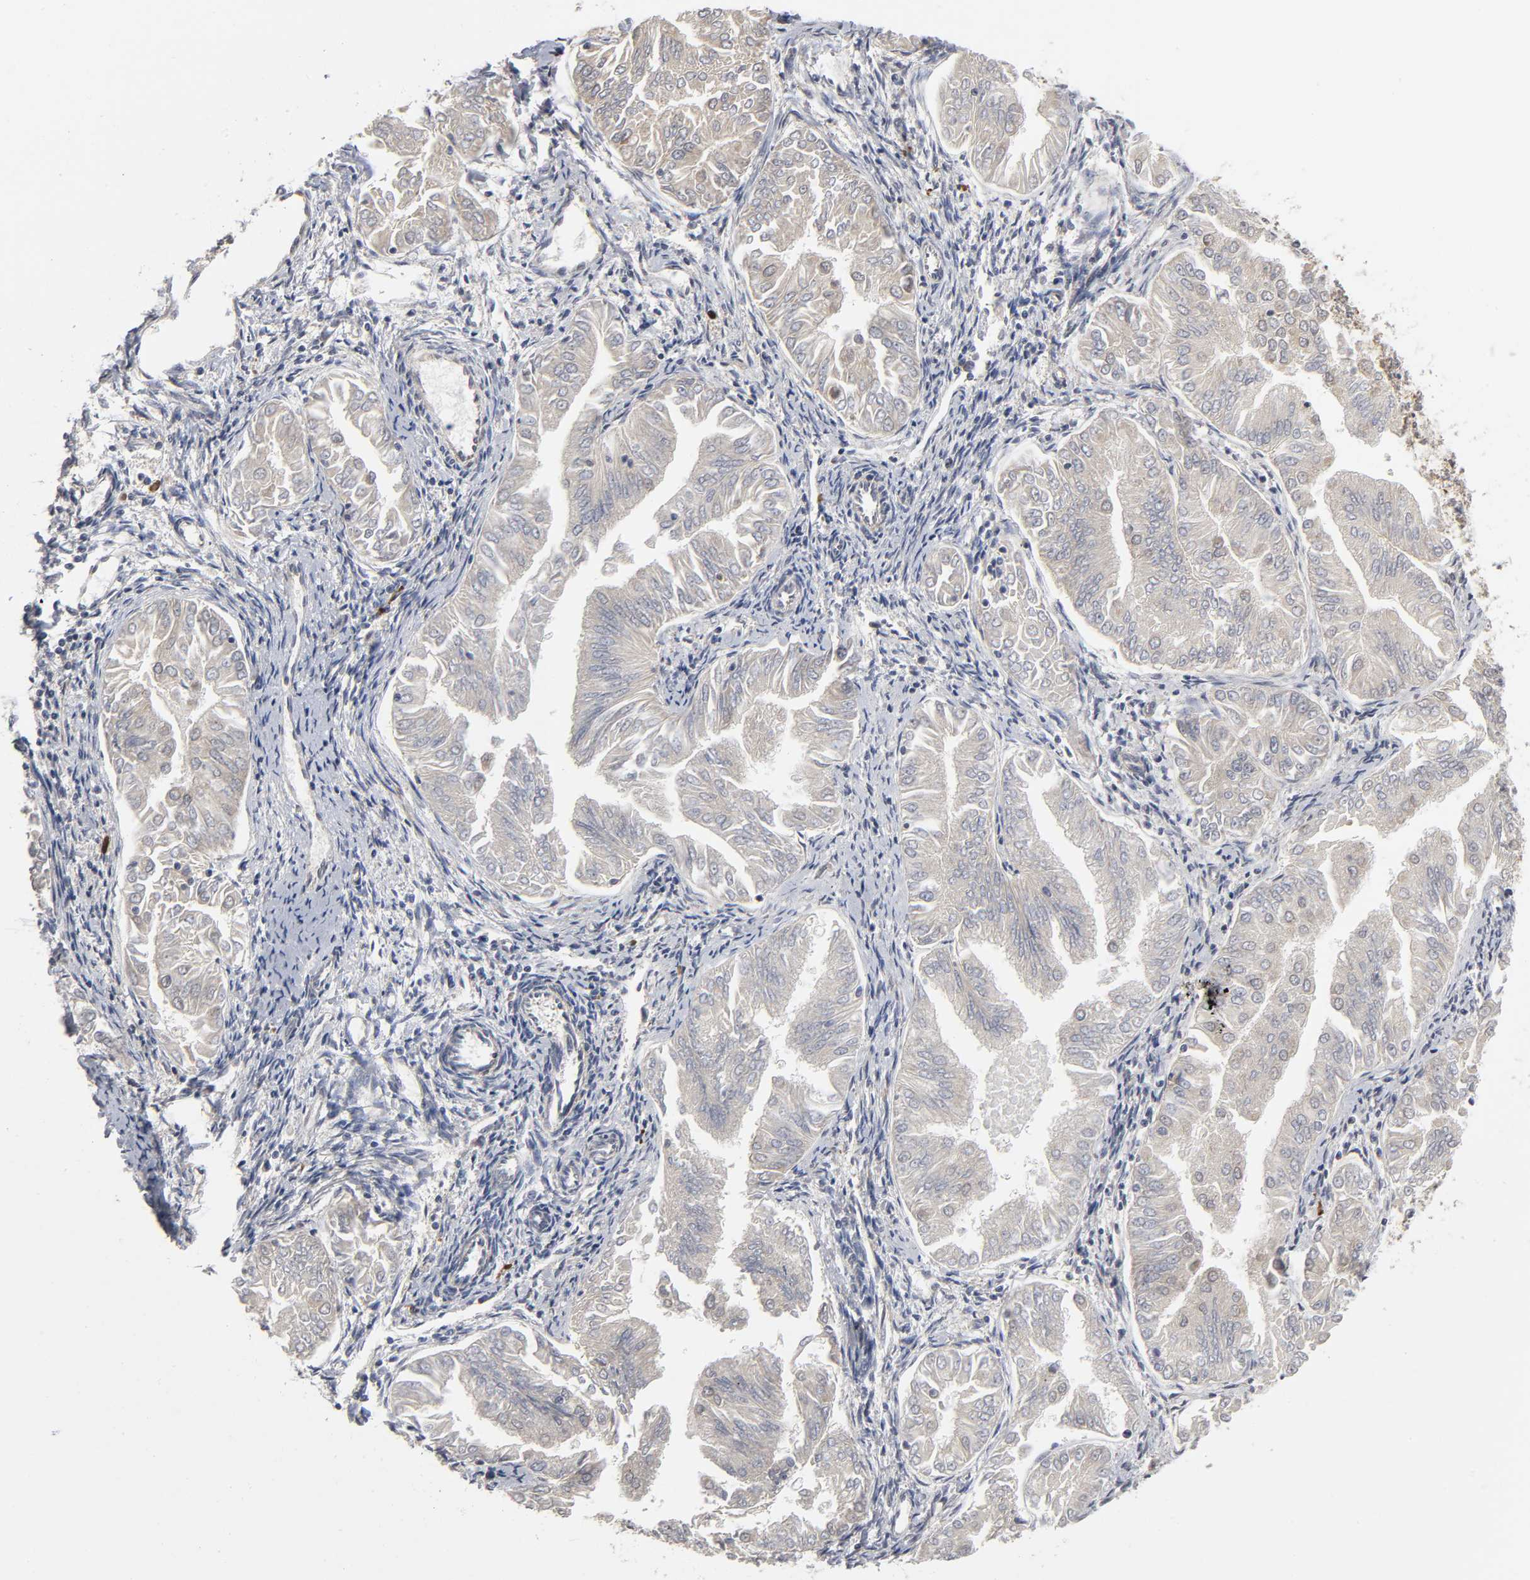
{"staining": {"intensity": "moderate", "quantity": ">75%", "location": "cytoplasmic/membranous"}, "tissue": "endometrial cancer", "cell_type": "Tumor cells", "image_type": "cancer", "snomed": [{"axis": "morphology", "description": "Adenocarcinoma, NOS"}, {"axis": "topography", "description": "Endometrium"}], "caption": "About >75% of tumor cells in human endometrial cancer (adenocarcinoma) display moderate cytoplasmic/membranous protein staining as visualized by brown immunohistochemical staining.", "gene": "SLC30A9", "patient": {"sex": "female", "age": 53}}